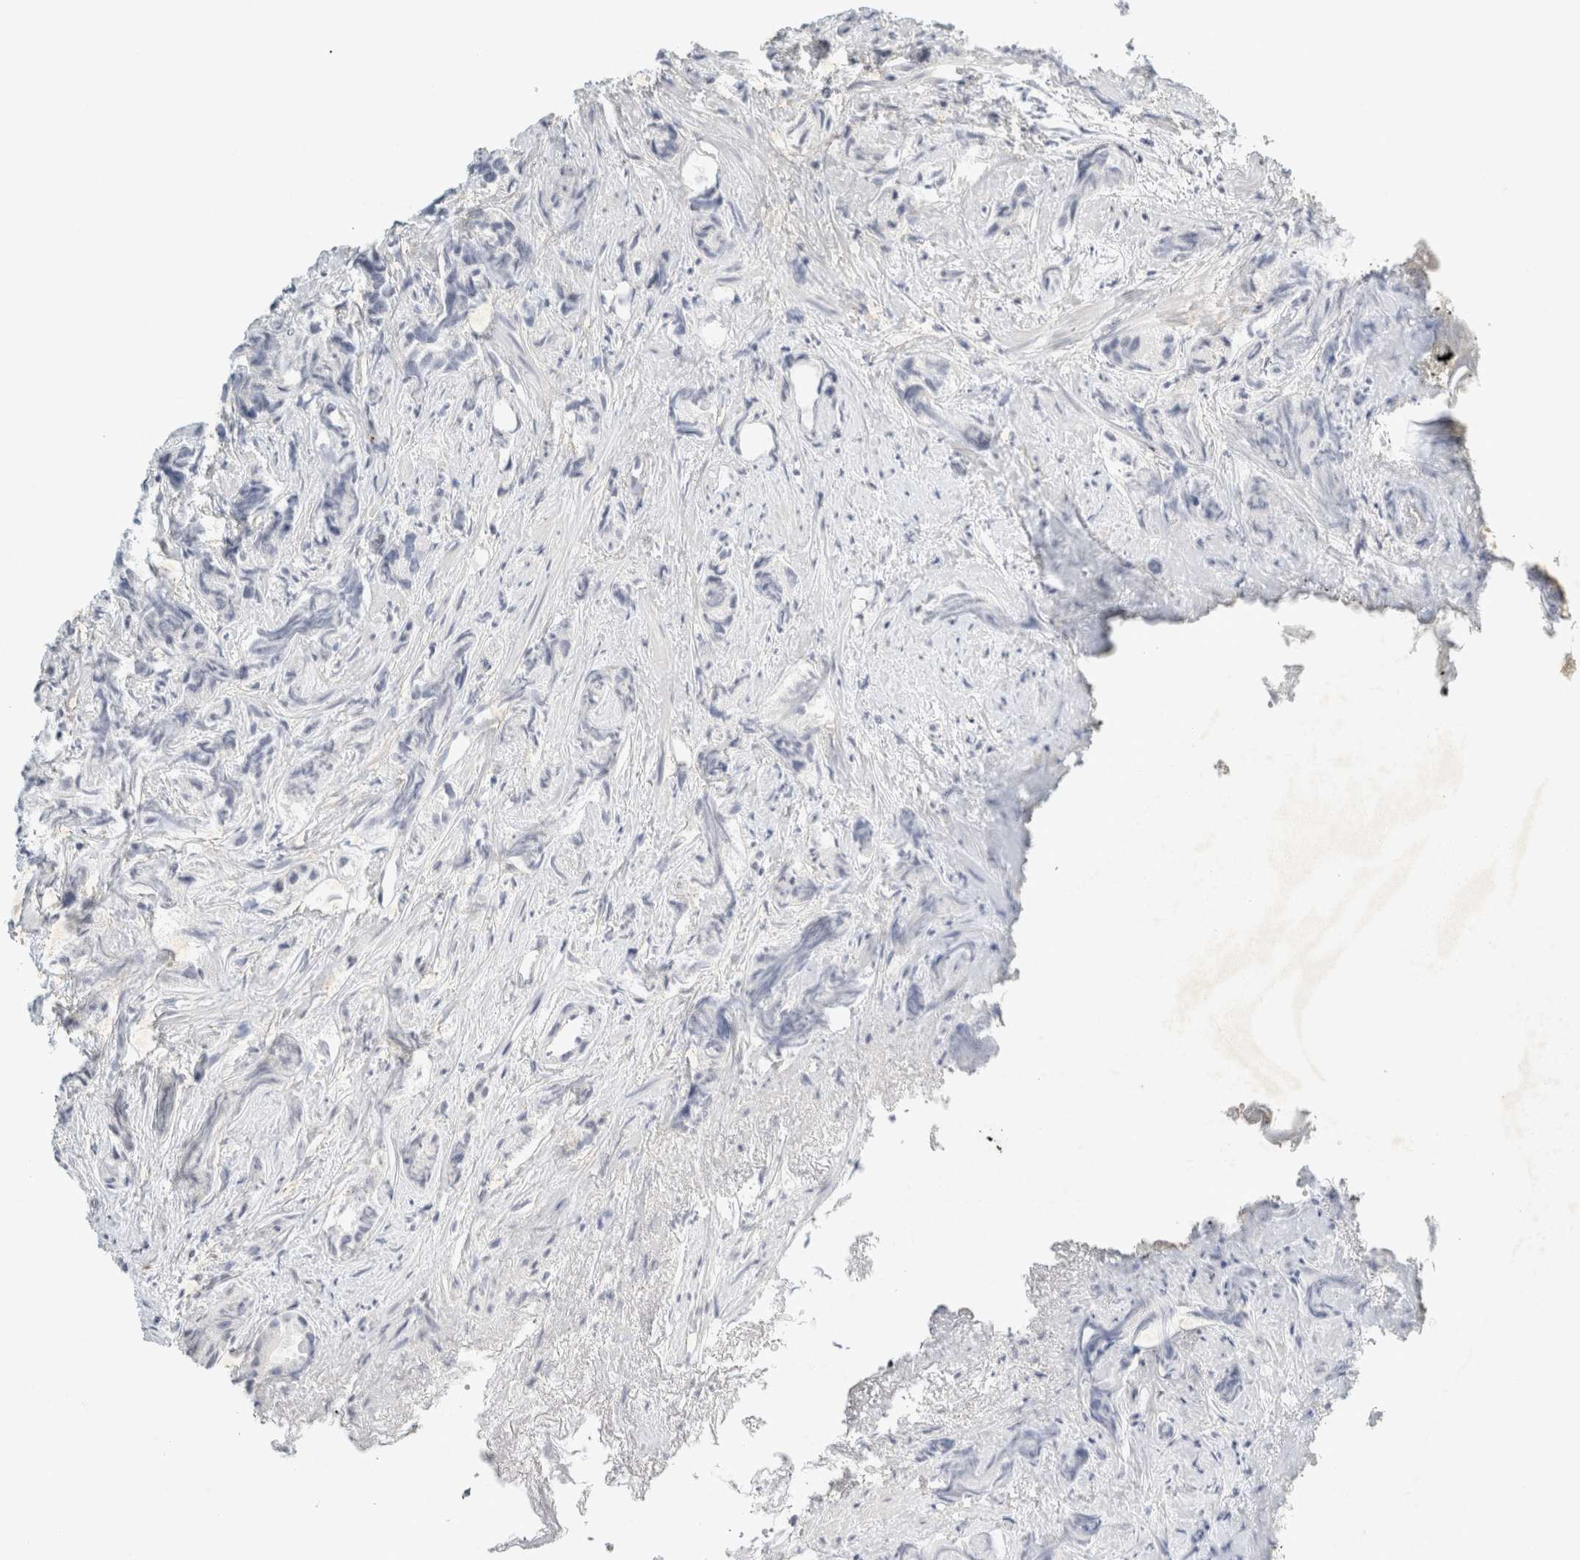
{"staining": {"intensity": "negative", "quantity": "none", "location": "none"}, "tissue": "prostate cancer", "cell_type": "Tumor cells", "image_type": "cancer", "snomed": [{"axis": "morphology", "description": "Adenocarcinoma, Low grade"}, {"axis": "topography", "description": "Prostate"}], "caption": "This is an immunohistochemistry (IHC) micrograph of human prostate cancer (low-grade adenocarcinoma). There is no expression in tumor cells.", "gene": "NEFM", "patient": {"sex": "male", "age": 89}}